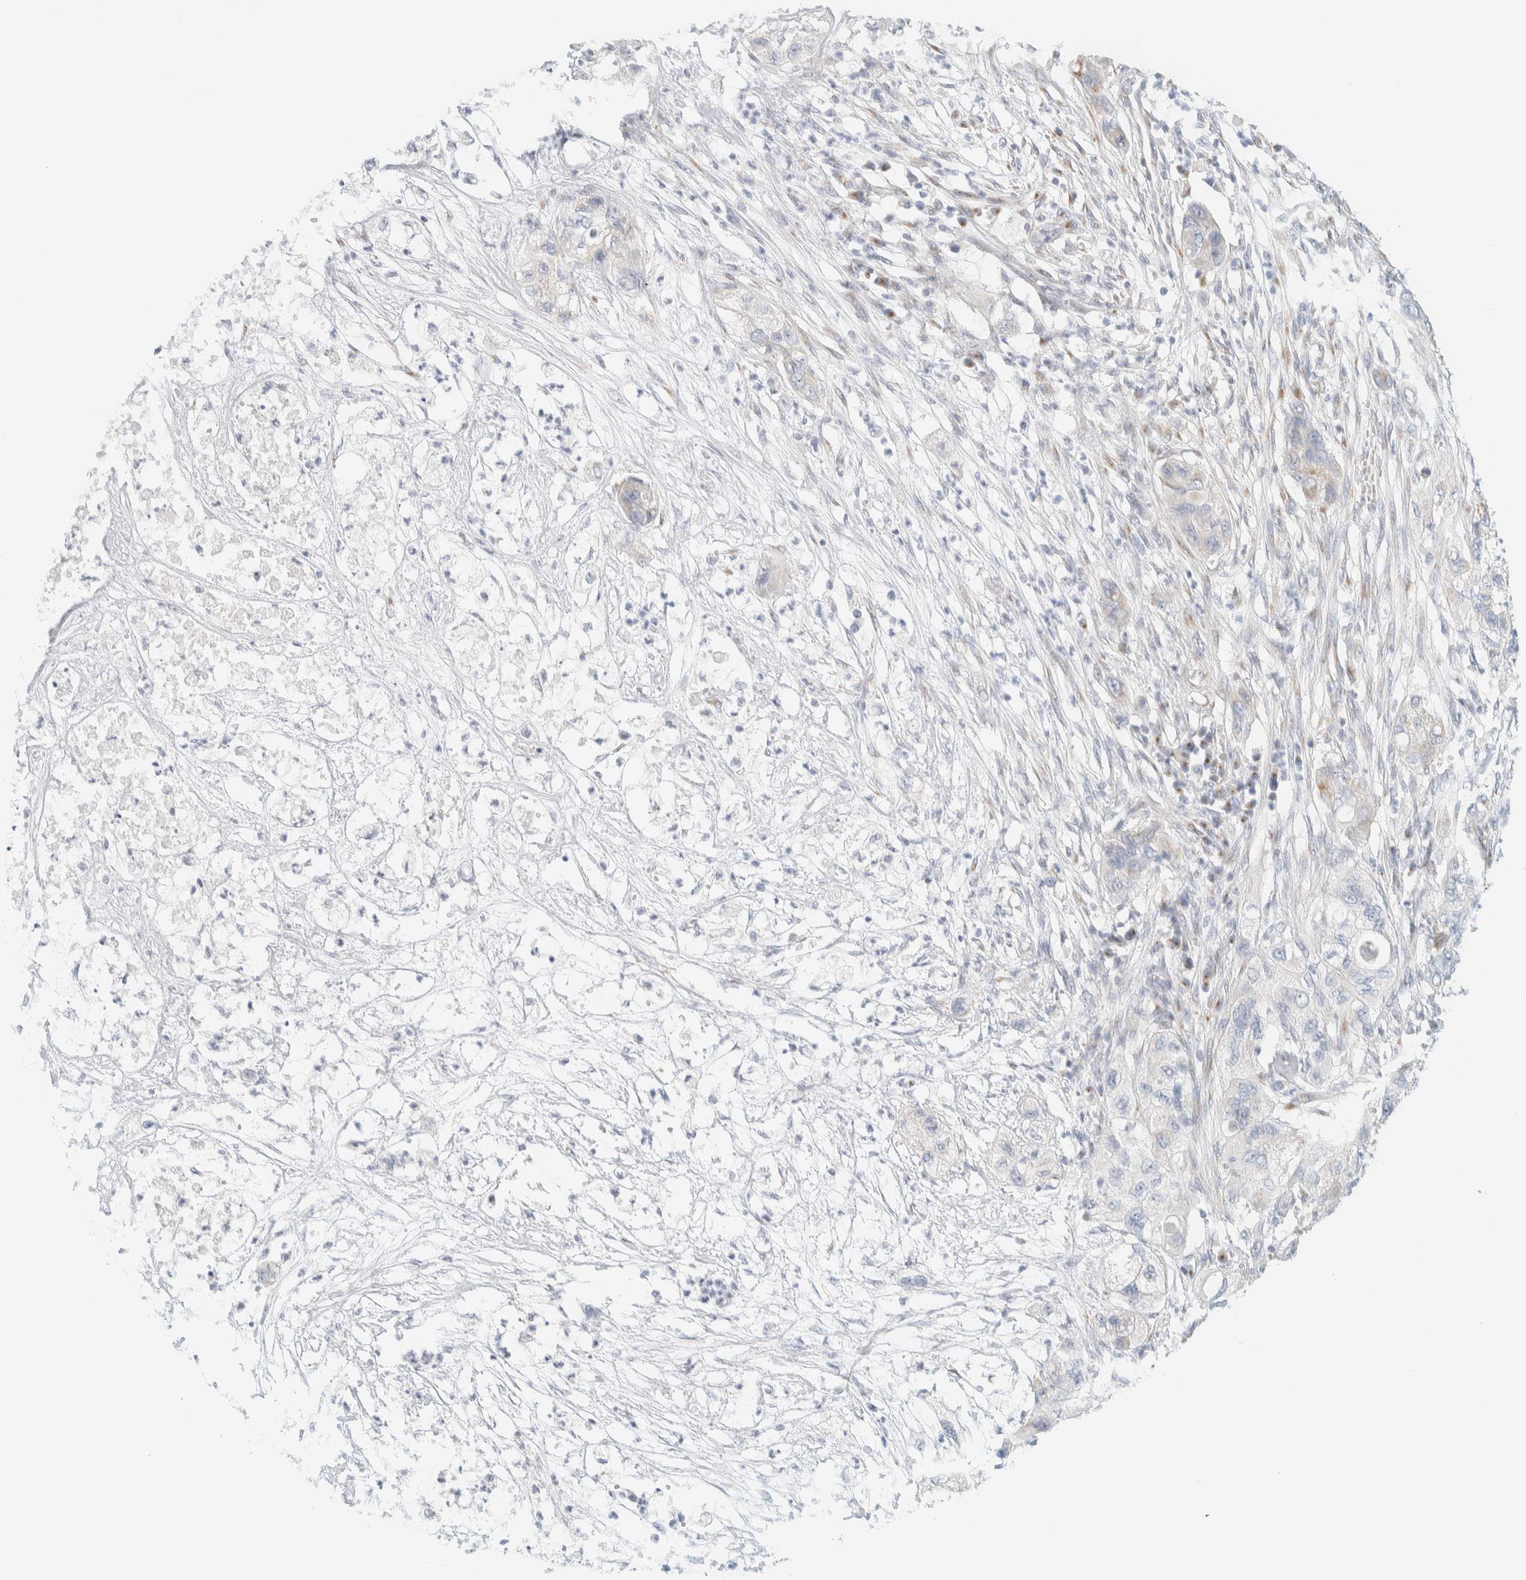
{"staining": {"intensity": "negative", "quantity": "none", "location": "none"}, "tissue": "pancreatic cancer", "cell_type": "Tumor cells", "image_type": "cancer", "snomed": [{"axis": "morphology", "description": "Adenocarcinoma, NOS"}, {"axis": "topography", "description": "Pancreas"}], "caption": "Tumor cells show no significant protein expression in pancreatic cancer (adenocarcinoma).", "gene": "SPNS3", "patient": {"sex": "female", "age": 78}}